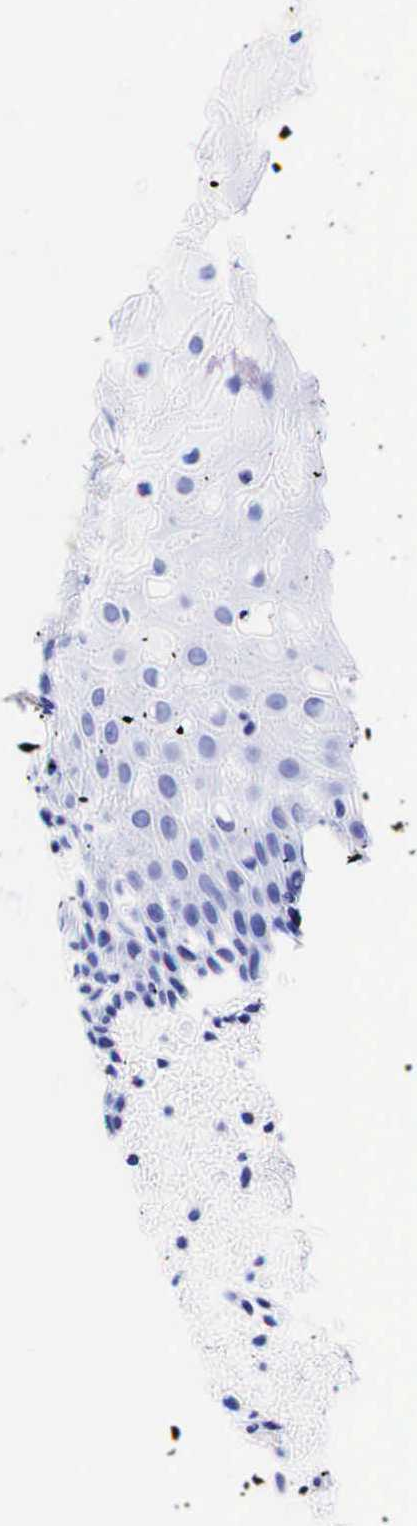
{"staining": {"intensity": "negative", "quantity": "none", "location": "none"}, "tissue": "oral mucosa", "cell_type": "Squamous epithelial cells", "image_type": "normal", "snomed": [{"axis": "morphology", "description": "Normal tissue, NOS"}, {"axis": "topography", "description": "Oral tissue"}], "caption": "Immunohistochemistry (IHC) histopathology image of benign oral mucosa stained for a protein (brown), which exhibits no positivity in squamous epithelial cells. (Brightfield microscopy of DAB IHC at high magnification).", "gene": "KRT19", "patient": {"sex": "male", "age": 54}}